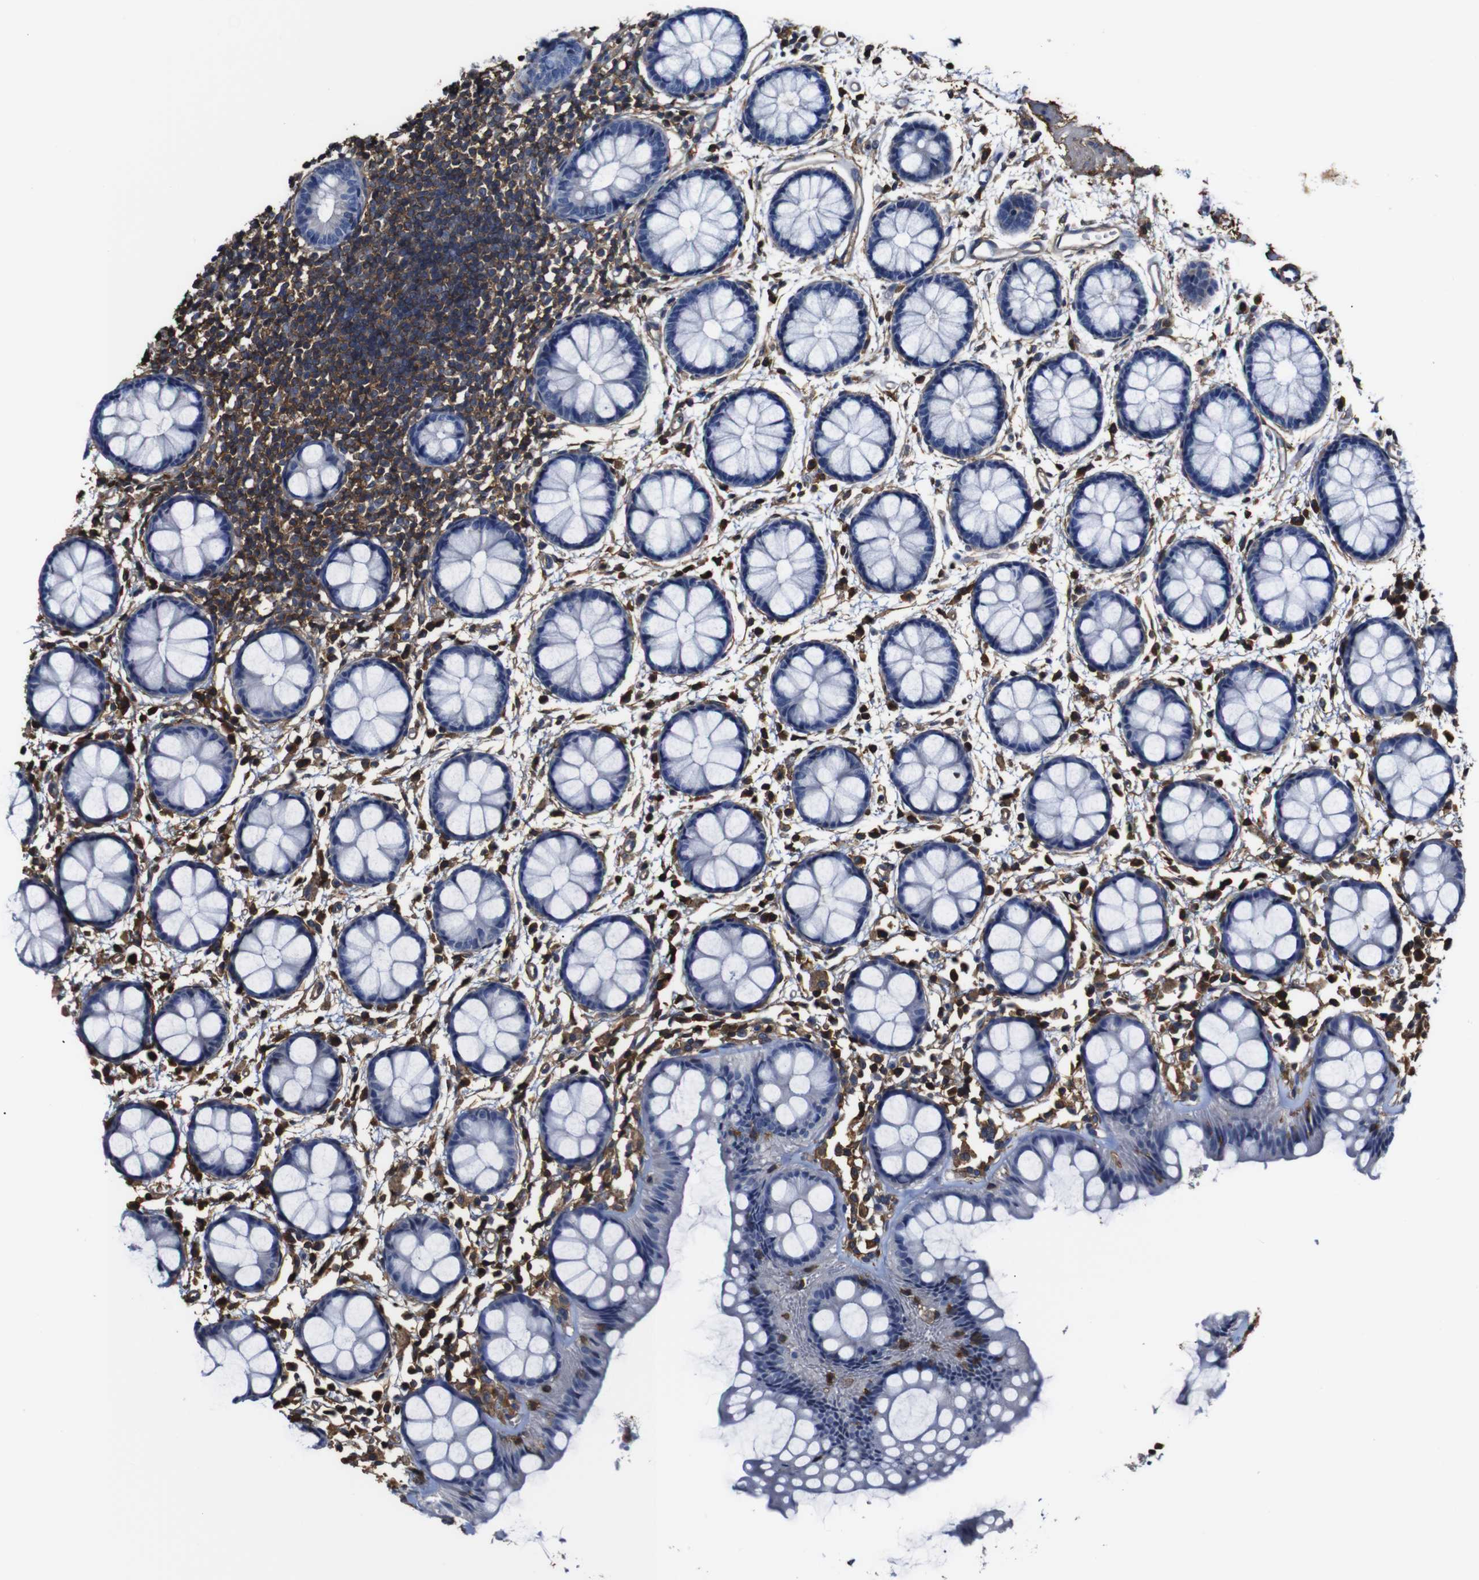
{"staining": {"intensity": "negative", "quantity": "none", "location": "none"}, "tissue": "rectum", "cell_type": "Glandular cells", "image_type": "normal", "snomed": [{"axis": "morphology", "description": "Normal tissue, NOS"}, {"axis": "topography", "description": "Rectum"}], "caption": "Human rectum stained for a protein using IHC exhibits no positivity in glandular cells.", "gene": "PI4KA", "patient": {"sex": "female", "age": 66}}